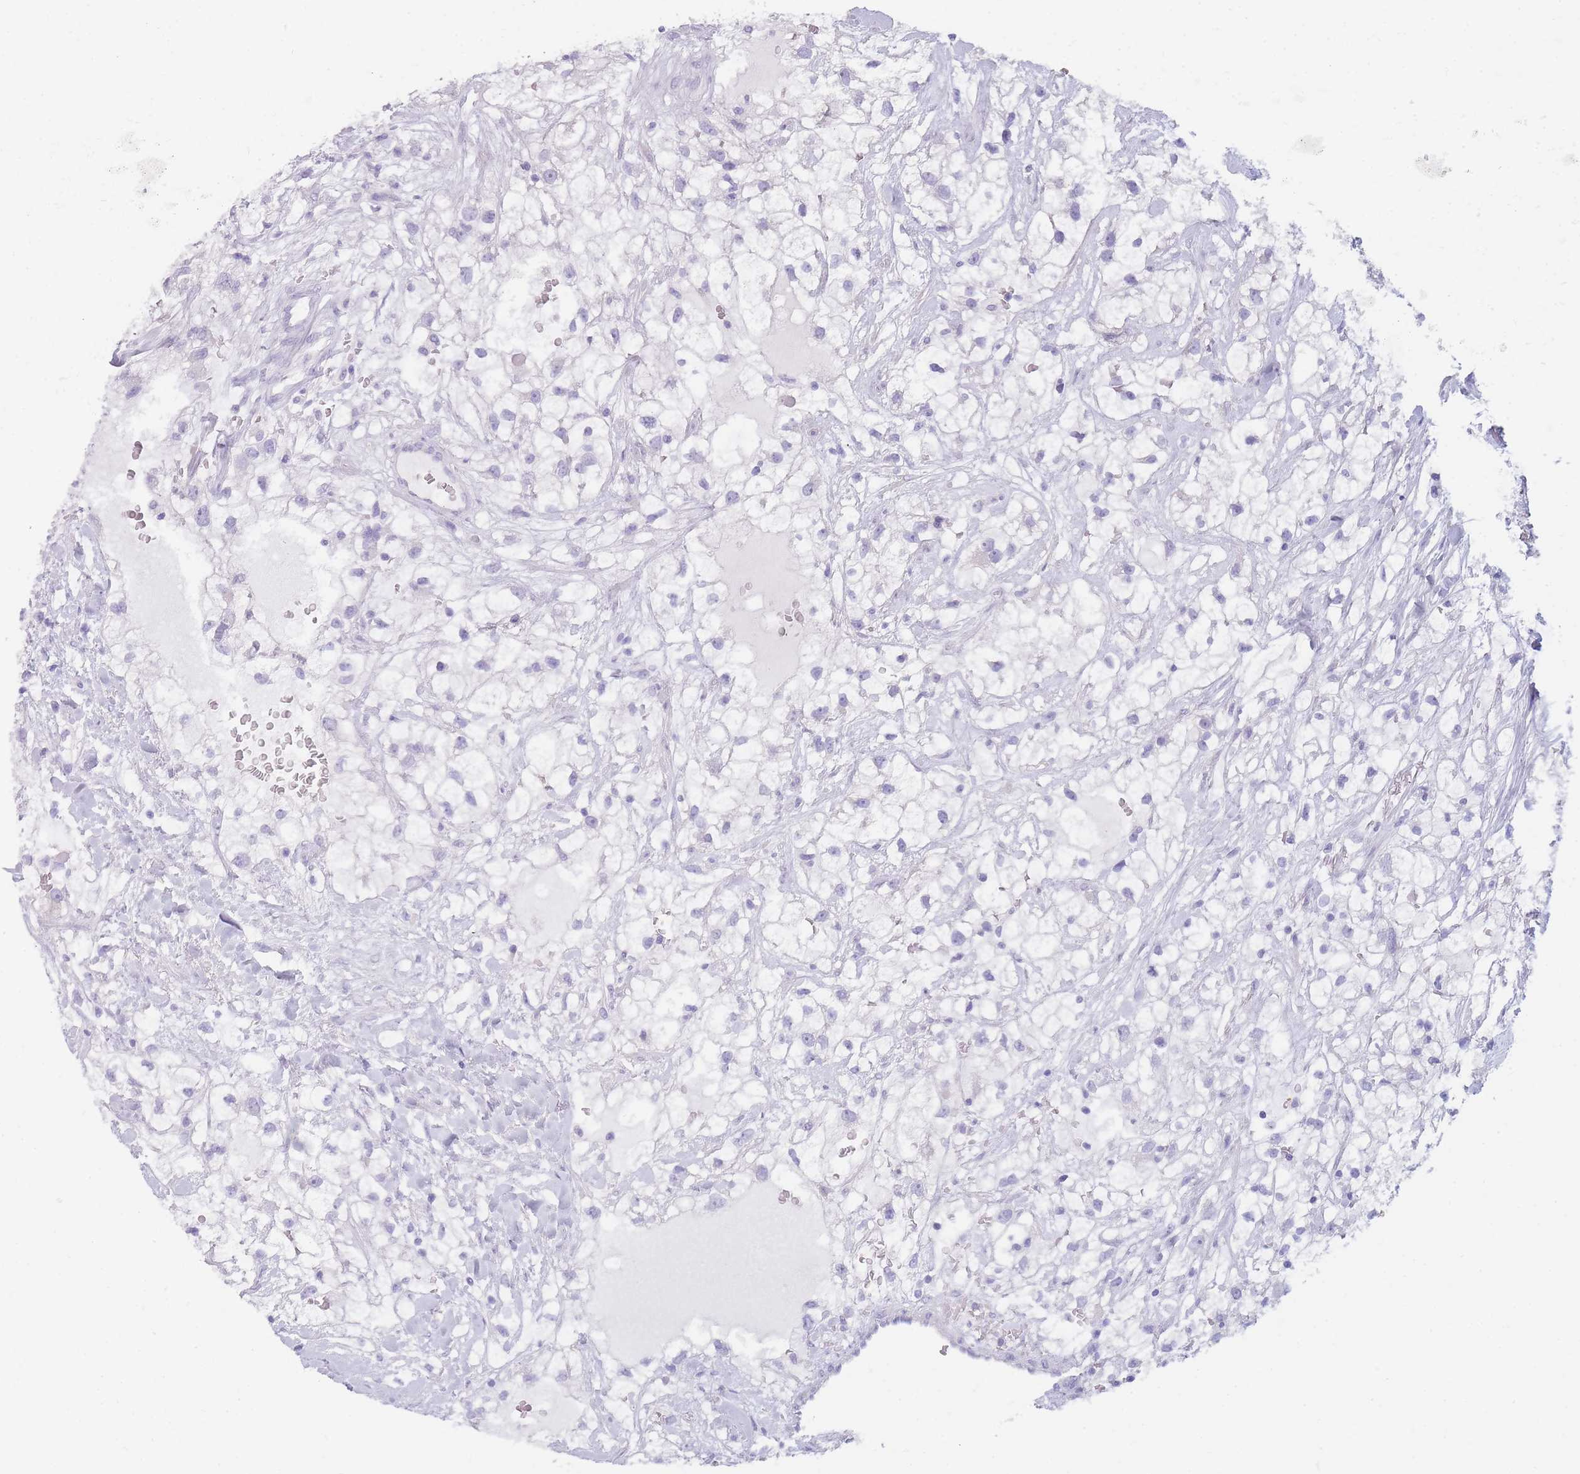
{"staining": {"intensity": "negative", "quantity": "none", "location": "none"}, "tissue": "renal cancer", "cell_type": "Tumor cells", "image_type": "cancer", "snomed": [{"axis": "morphology", "description": "Adenocarcinoma, NOS"}, {"axis": "topography", "description": "Kidney"}], "caption": "Tumor cells are negative for protein expression in human renal adenocarcinoma. (DAB immunohistochemistry (IHC) with hematoxylin counter stain).", "gene": "ZNF627", "patient": {"sex": "male", "age": 59}}